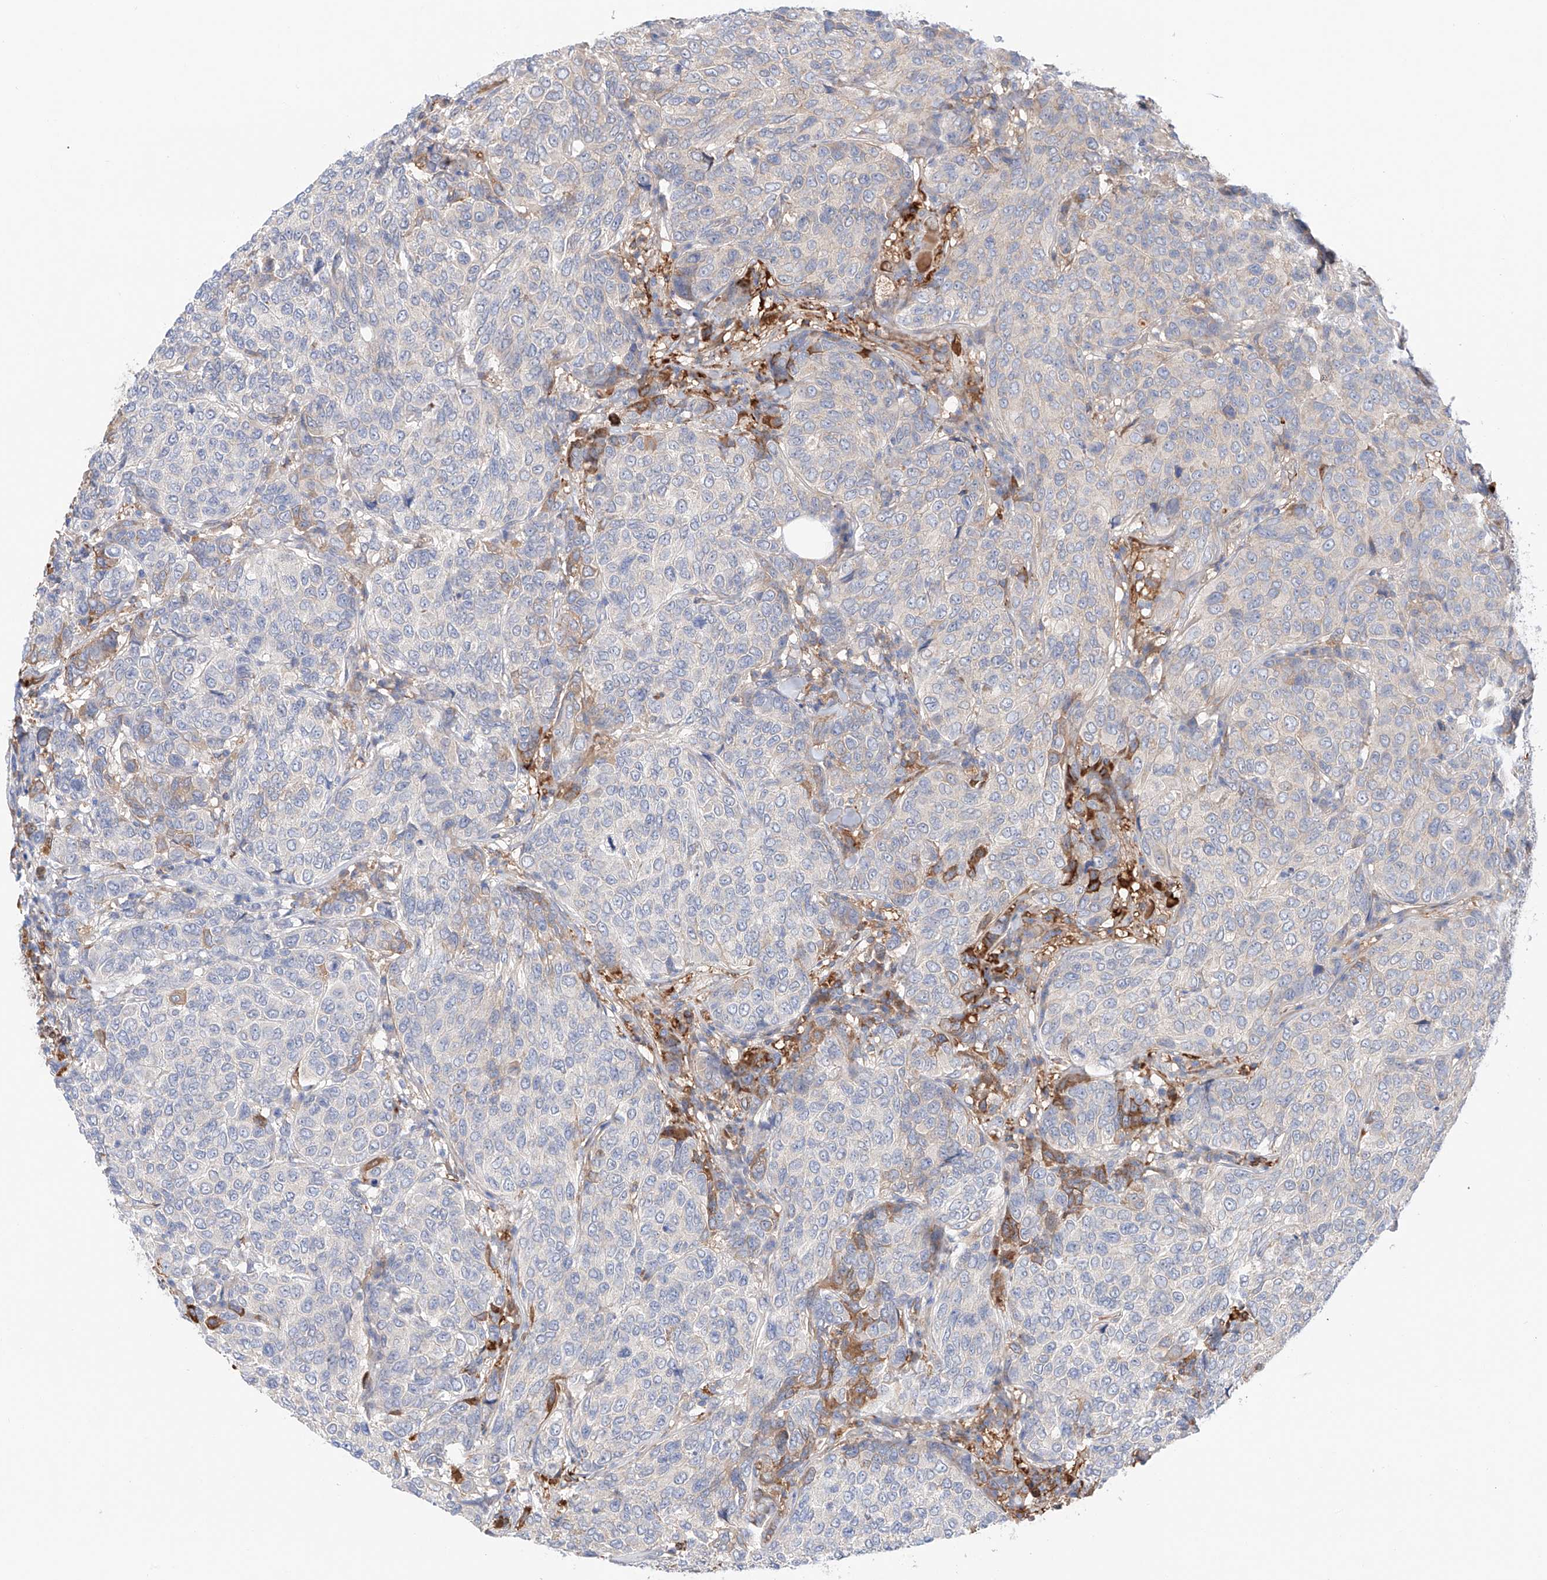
{"staining": {"intensity": "negative", "quantity": "none", "location": "none"}, "tissue": "breast cancer", "cell_type": "Tumor cells", "image_type": "cancer", "snomed": [{"axis": "morphology", "description": "Duct carcinoma"}, {"axis": "topography", "description": "Breast"}], "caption": "Tumor cells show no significant protein expression in breast invasive ductal carcinoma. (DAB IHC visualized using brightfield microscopy, high magnification).", "gene": "PGGT1B", "patient": {"sex": "female", "age": 55}}